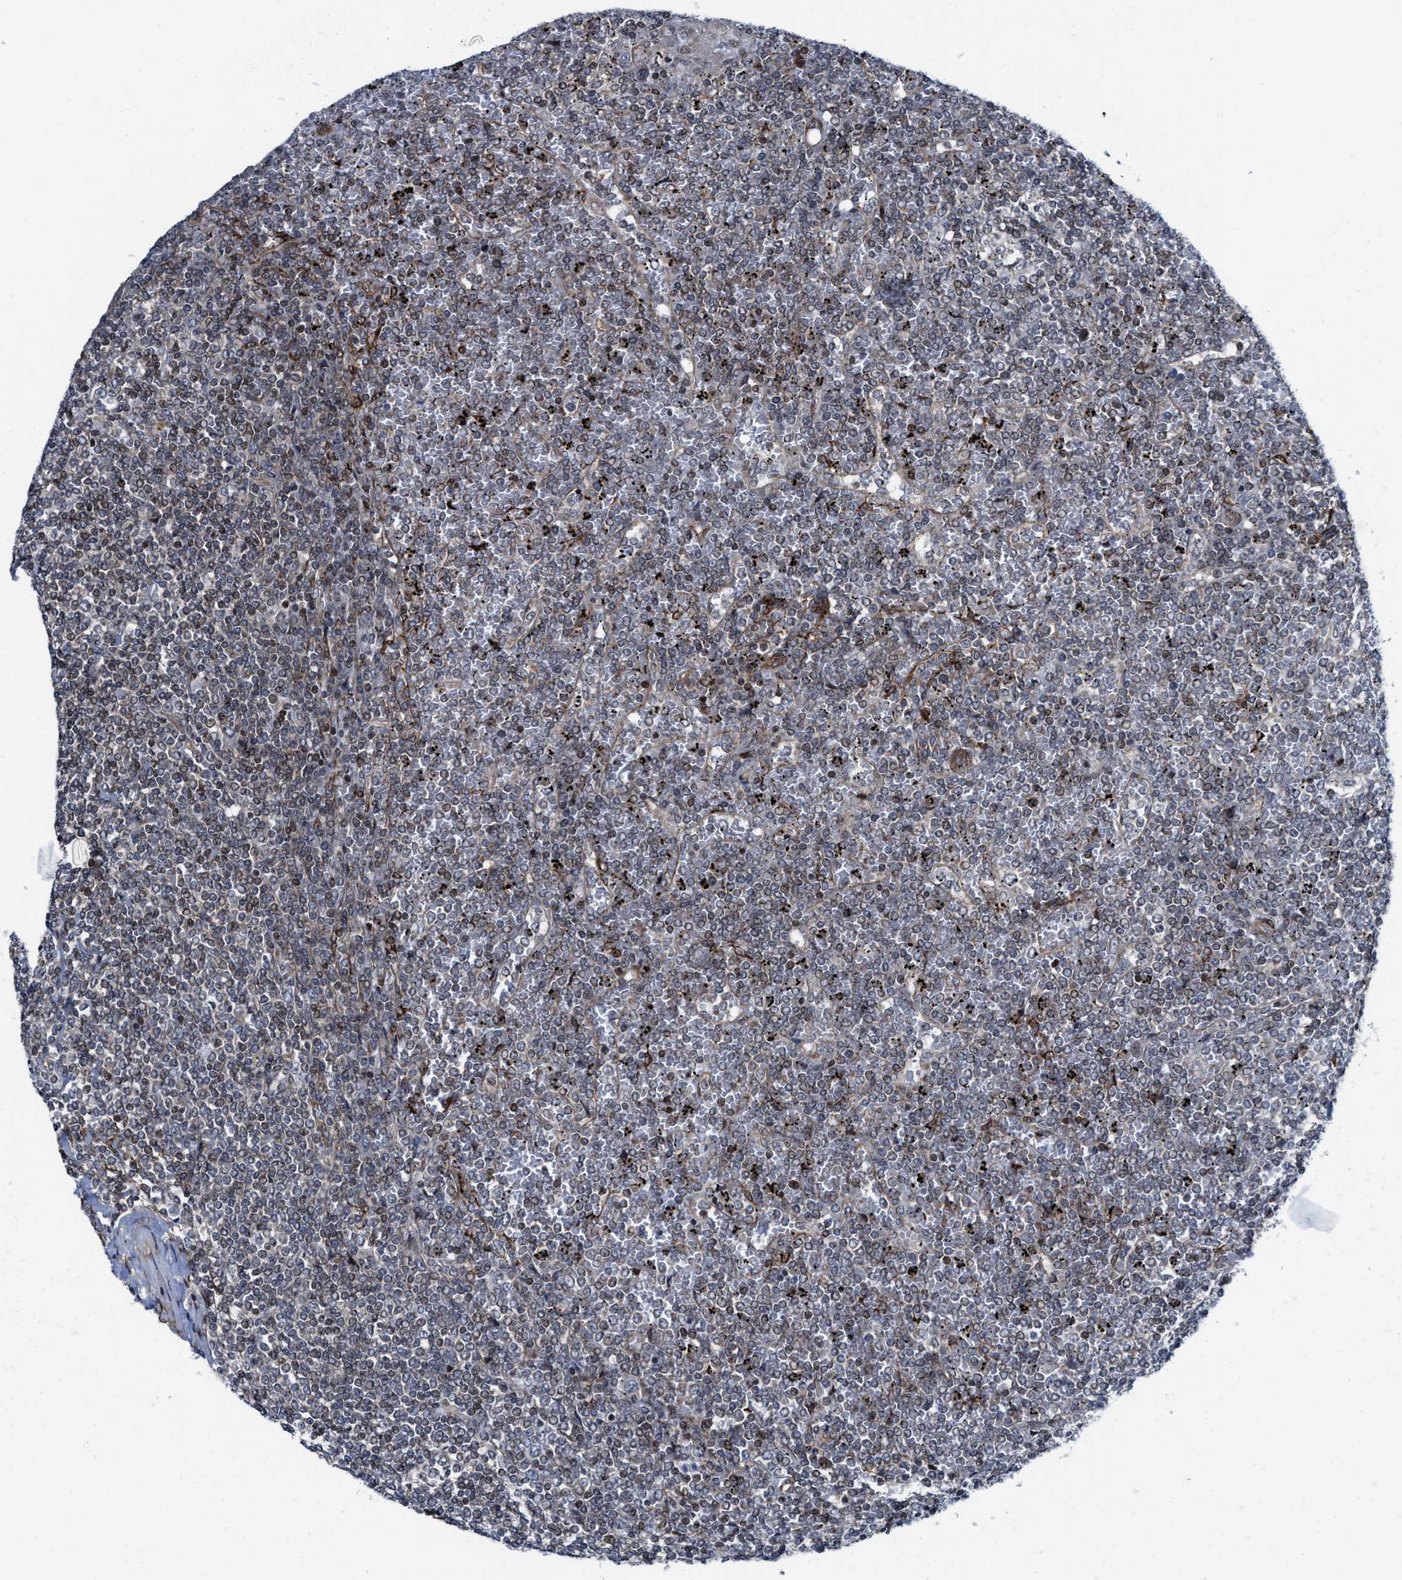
{"staining": {"intensity": "weak", "quantity": "<25%", "location": "cytoplasmic/membranous"}, "tissue": "lymphoma", "cell_type": "Tumor cells", "image_type": "cancer", "snomed": [{"axis": "morphology", "description": "Malignant lymphoma, non-Hodgkin's type, Low grade"}, {"axis": "topography", "description": "Spleen"}], "caption": "The histopathology image shows no staining of tumor cells in malignant lymphoma, non-Hodgkin's type (low-grade). (DAB immunohistochemistry (IHC) with hematoxylin counter stain).", "gene": "TGFB1I1", "patient": {"sex": "female", "age": 19}}